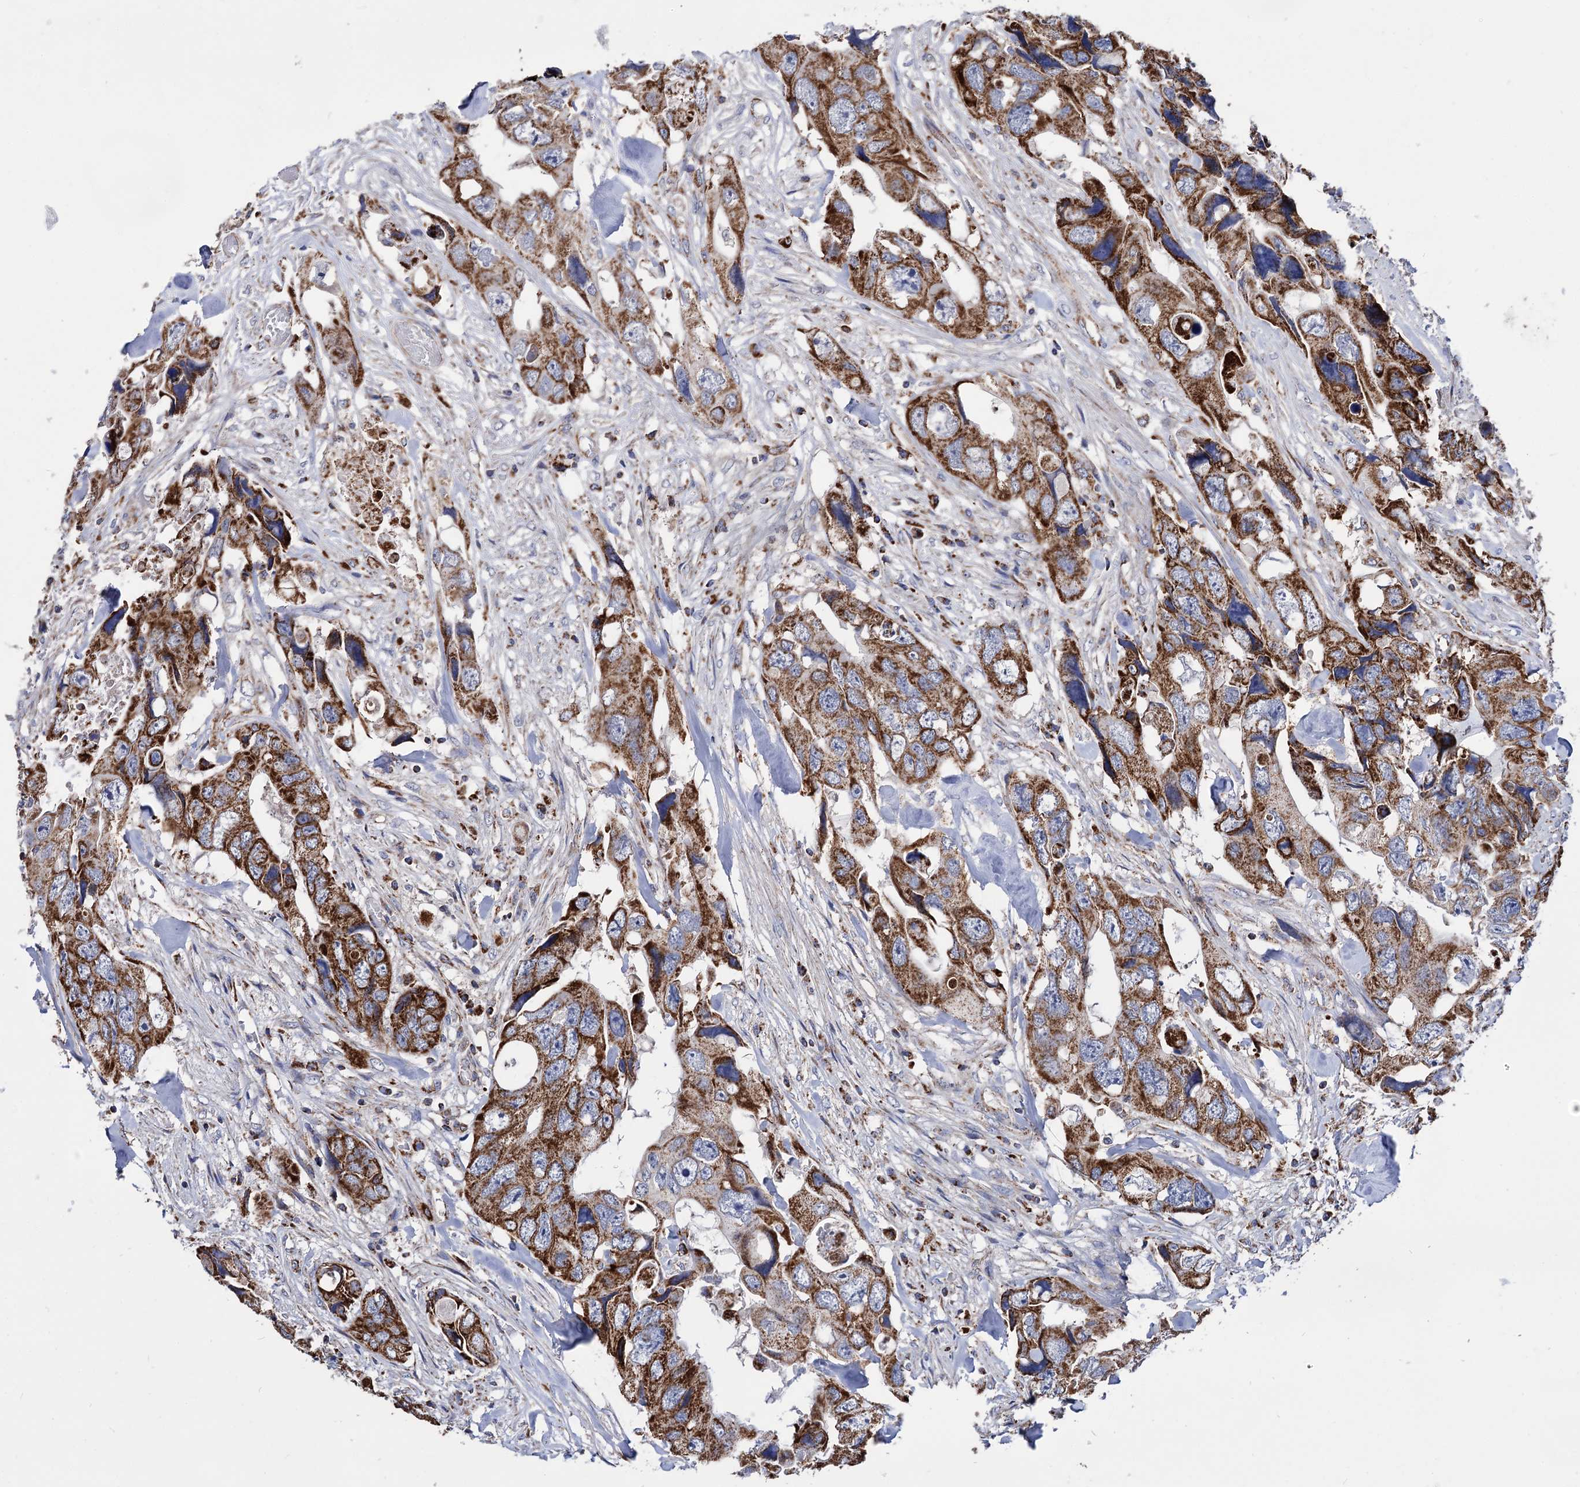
{"staining": {"intensity": "strong", "quantity": ">75%", "location": "cytoplasmic/membranous"}, "tissue": "colorectal cancer", "cell_type": "Tumor cells", "image_type": "cancer", "snomed": [{"axis": "morphology", "description": "Adenocarcinoma, NOS"}, {"axis": "topography", "description": "Rectum"}], "caption": "The histopathology image displays immunohistochemical staining of colorectal cancer. There is strong cytoplasmic/membranous positivity is appreciated in about >75% of tumor cells.", "gene": "ABHD10", "patient": {"sex": "male", "age": 57}}